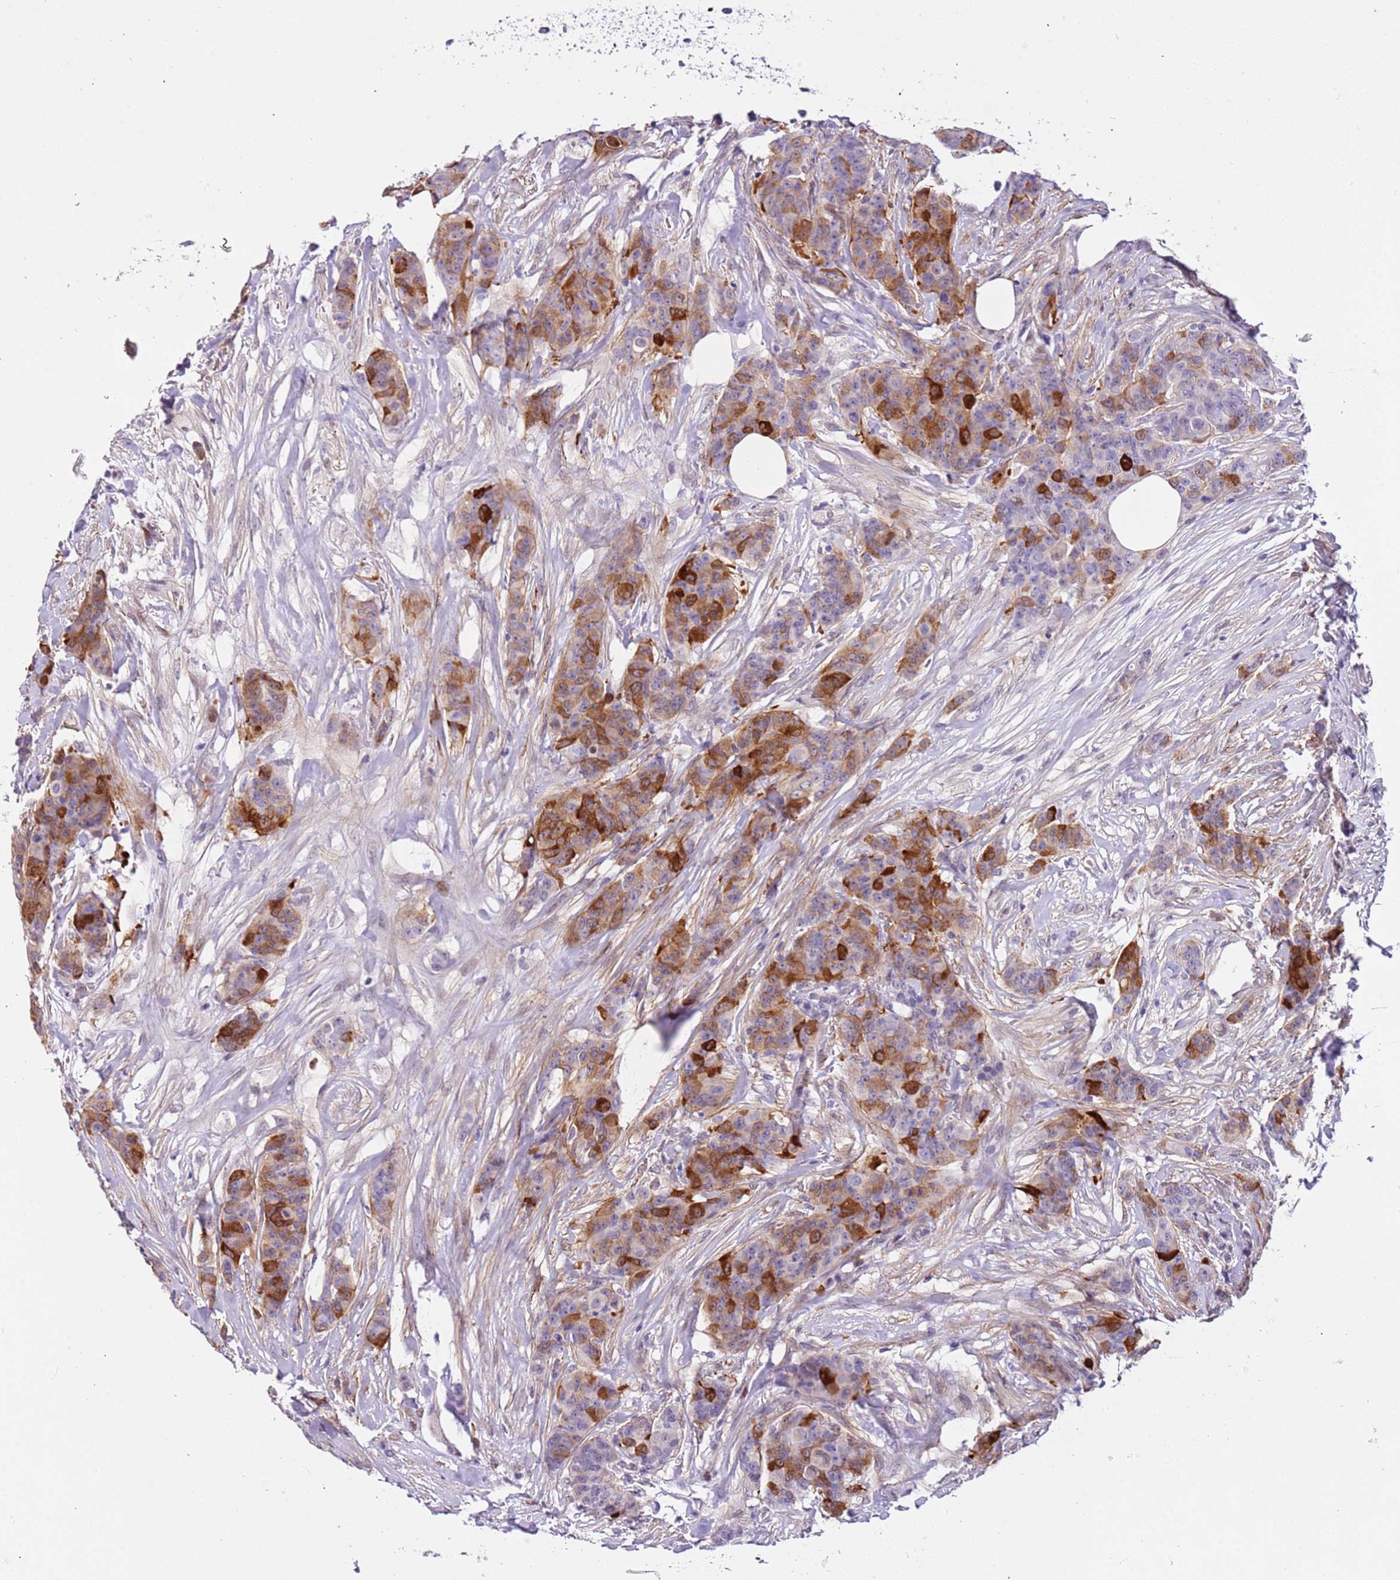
{"staining": {"intensity": "moderate", "quantity": "25%-75%", "location": "cytoplasmic/membranous"}, "tissue": "breast cancer", "cell_type": "Tumor cells", "image_type": "cancer", "snomed": [{"axis": "morphology", "description": "Duct carcinoma"}, {"axis": "topography", "description": "Breast"}], "caption": "Protein staining exhibits moderate cytoplasmic/membranous staining in about 25%-75% of tumor cells in breast cancer (invasive ductal carcinoma). (DAB IHC with brightfield microscopy, high magnification).", "gene": "PLEKHH1", "patient": {"sex": "female", "age": 40}}